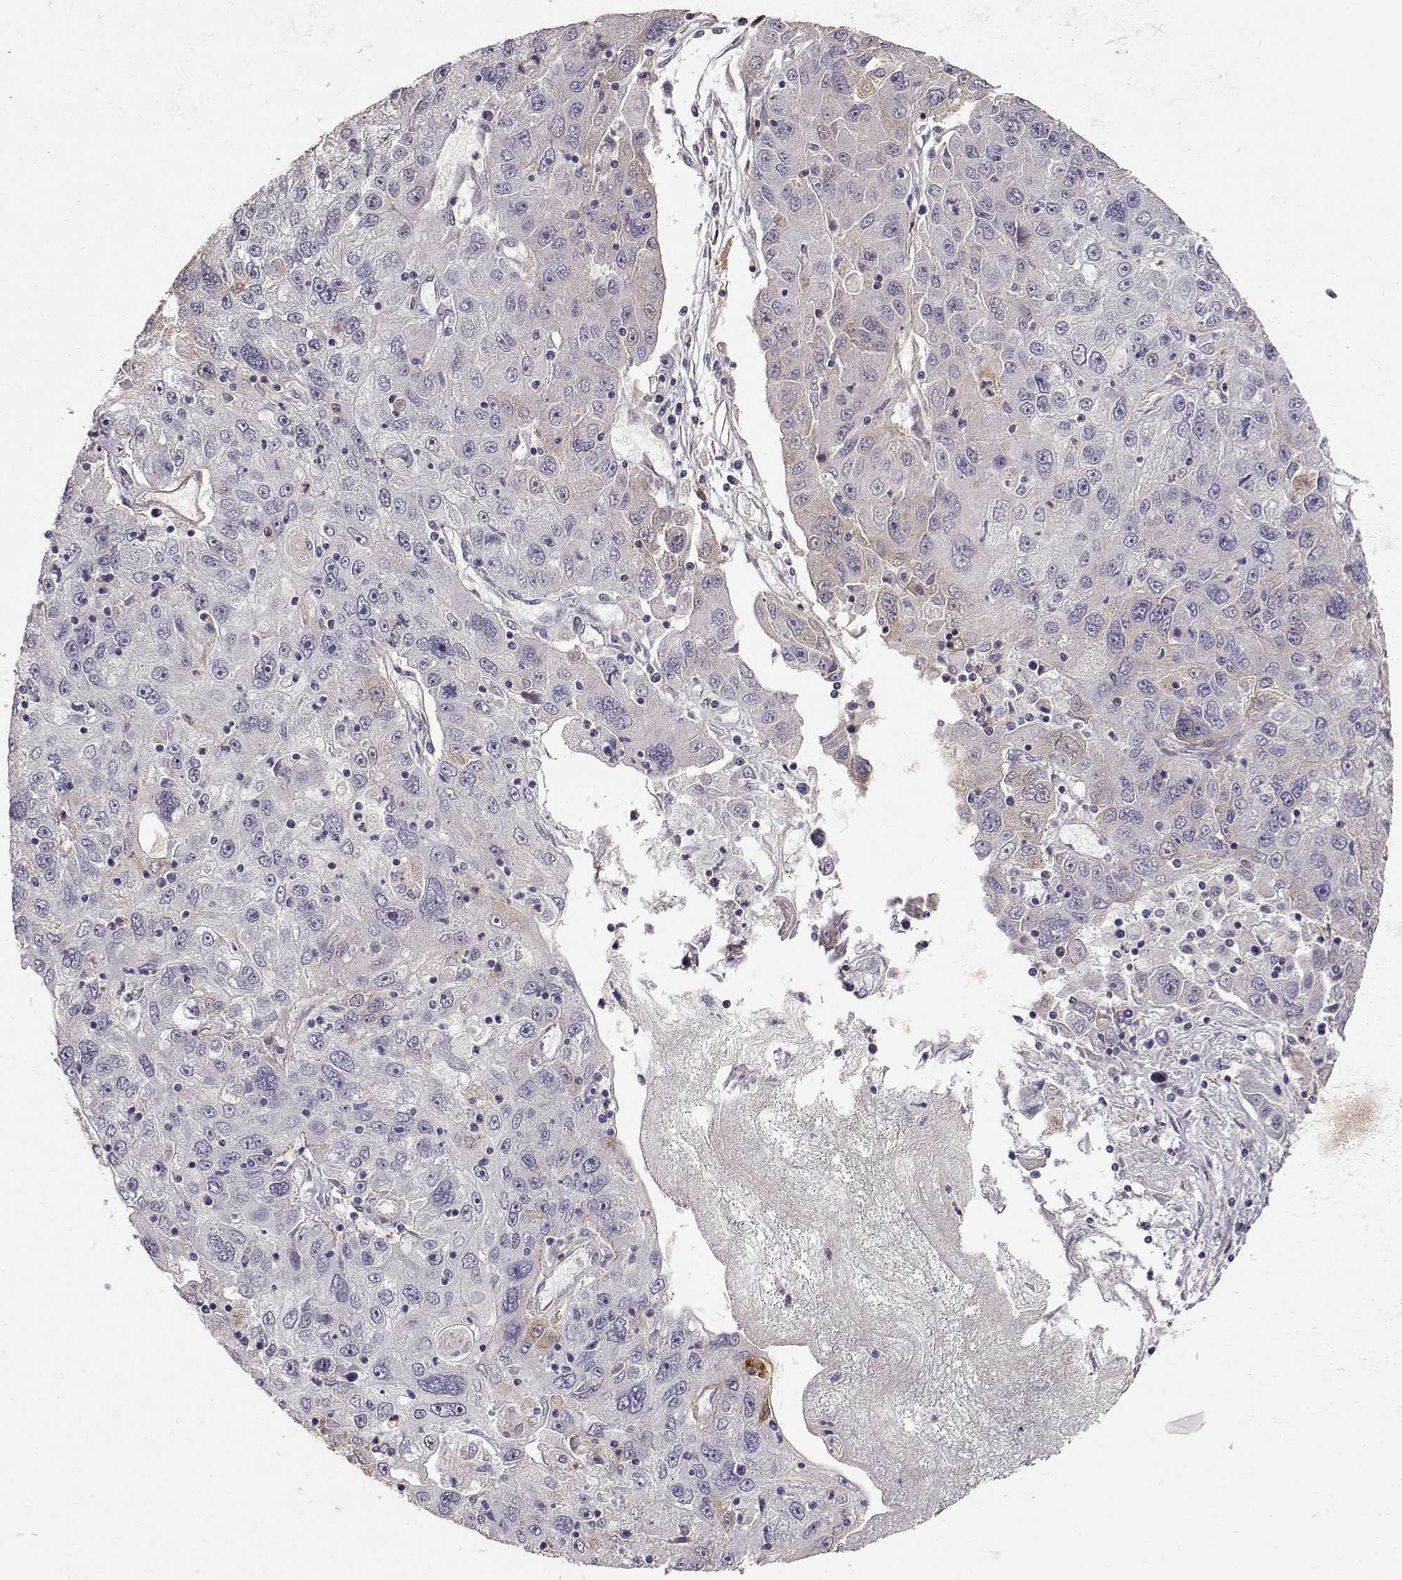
{"staining": {"intensity": "weak", "quantity": "<25%", "location": "cytoplasmic/membranous"}, "tissue": "stomach cancer", "cell_type": "Tumor cells", "image_type": "cancer", "snomed": [{"axis": "morphology", "description": "Adenocarcinoma, NOS"}, {"axis": "topography", "description": "Stomach"}], "caption": "Immunohistochemistry micrograph of human stomach adenocarcinoma stained for a protein (brown), which shows no positivity in tumor cells. (Brightfield microscopy of DAB (3,3'-diaminobenzidine) IHC at high magnification).", "gene": "LAMA5", "patient": {"sex": "male", "age": 56}}